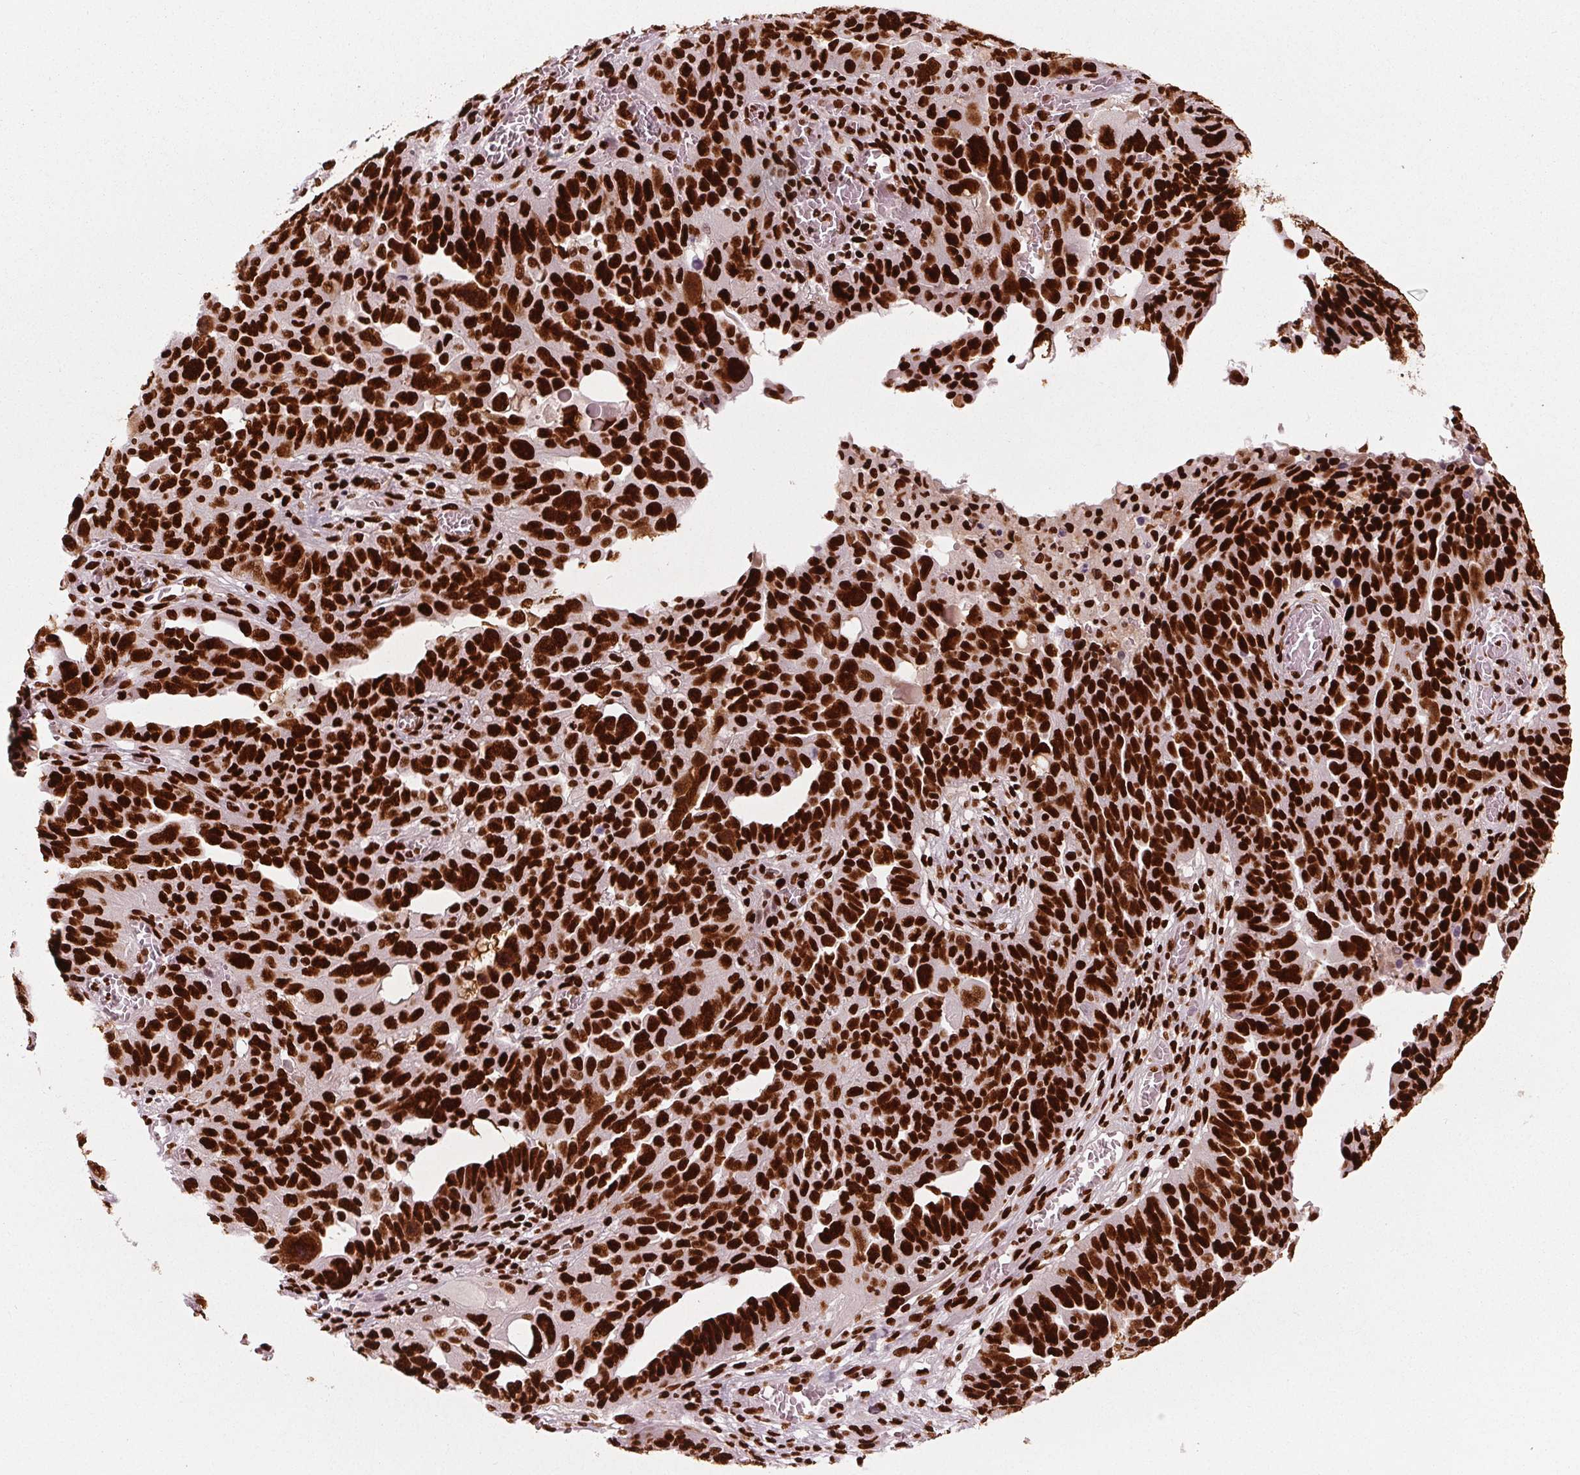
{"staining": {"intensity": "strong", "quantity": ">75%", "location": "nuclear"}, "tissue": "ovarian cancer", "cell_type": "Tumor cells", "image_type": "cancer", "snomed": [{"axis": "morphology", "description": "Carcinoma, endometroid"}, {"axis": "topography", "description": "Soft tissue"}, {"axis": "topography", "description": "Ovary"}], "caption": "Immunohistochemical staining of human endometroid carcinoma (ovarian) shows high levels of strong nuclear protein positivity in about >75% of tumor cells.", "gene": "BRD4", "patient": {"sex": "female", "age": 52}}